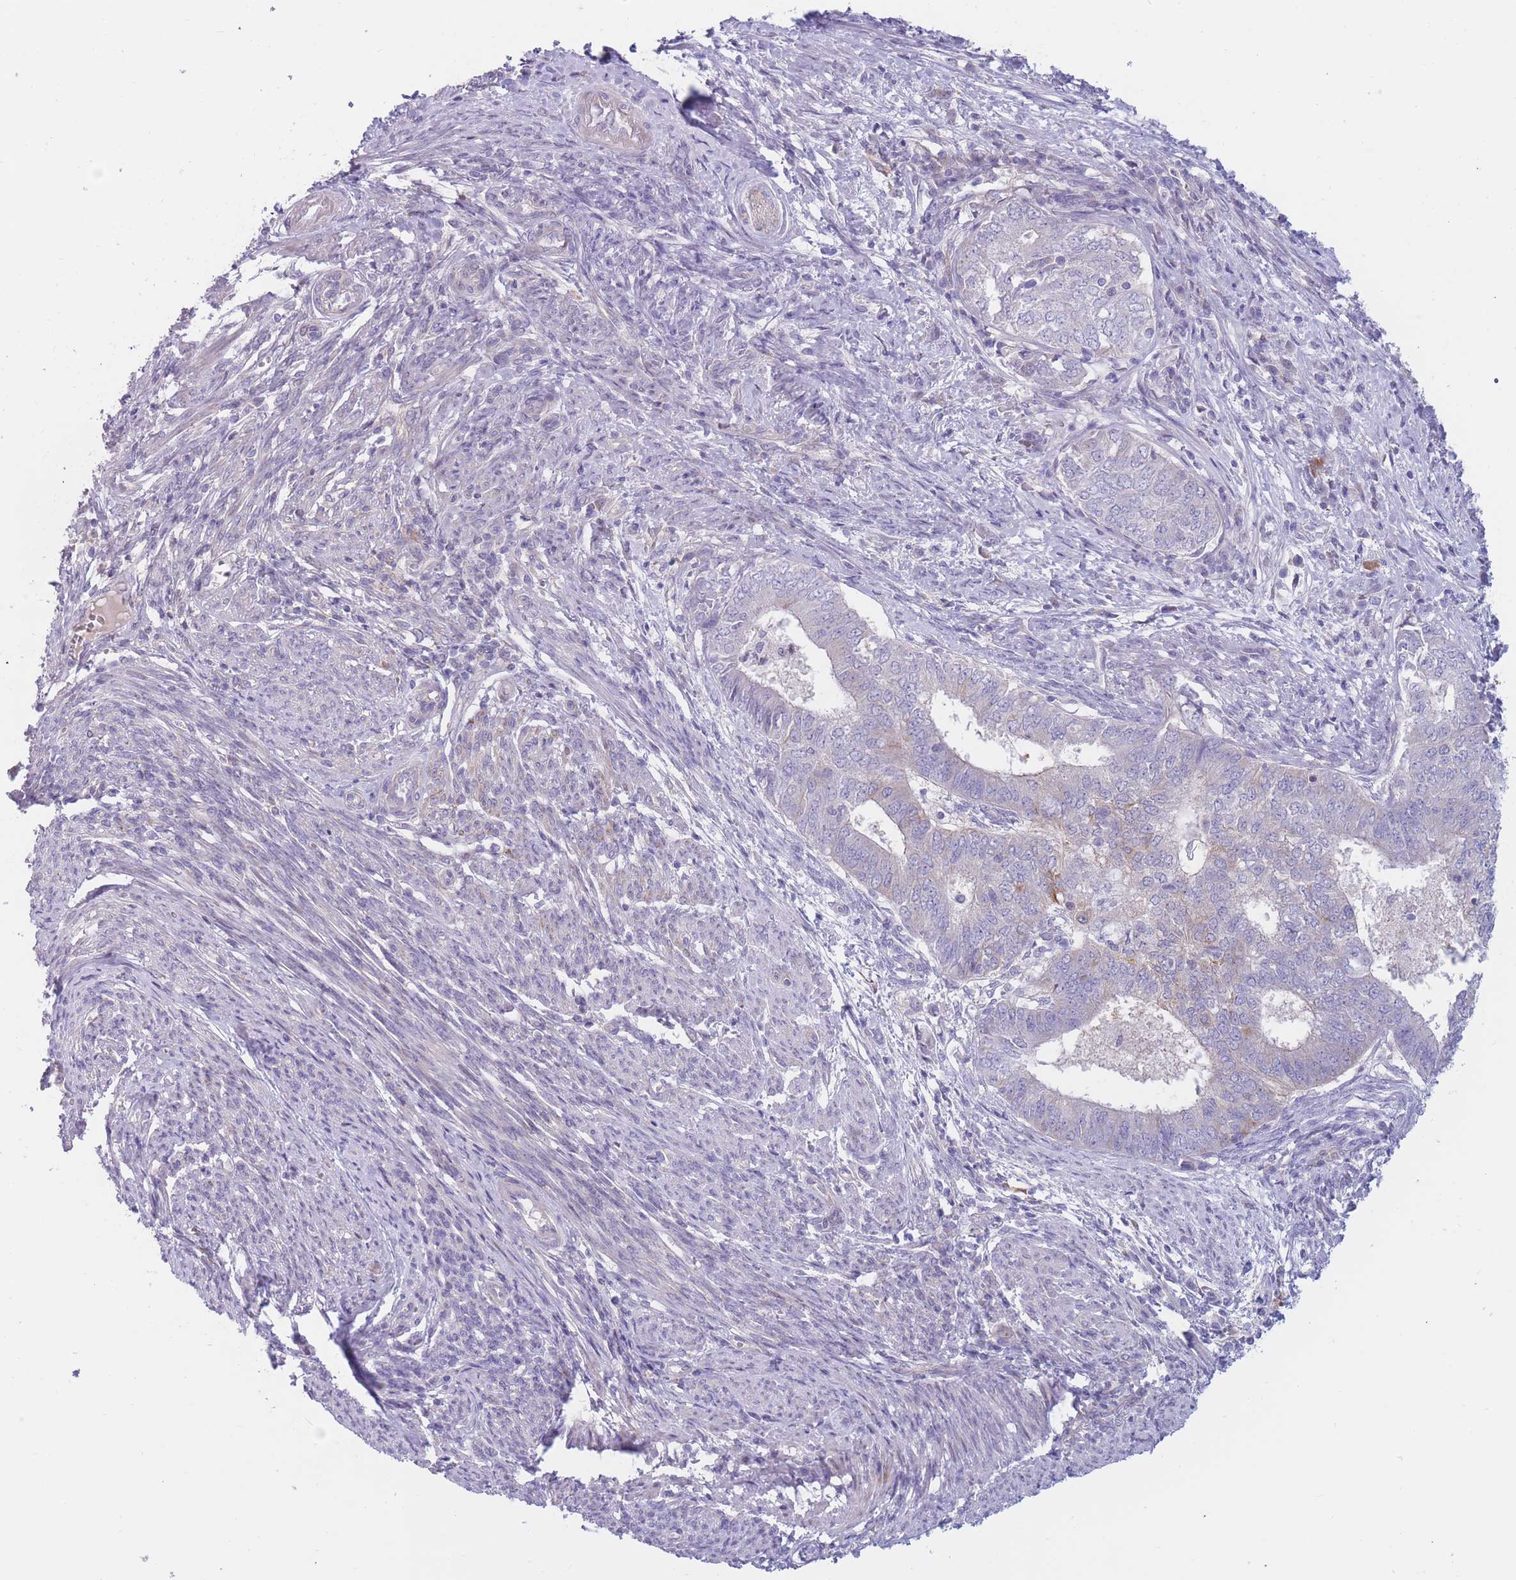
{"staining": {"intensity": "negative", "quantity": "none", "location": "none"}, "tissue": "endometrial cancer", "cell_type": "Tumor cells", "image_type": "cancer", "snomed": [{"axis": "morphology", "description": "Adenocarcinoma, NOS"}, {"axis": "topography", "description": "Endometrium"}], "caption": "Immunohistochemistry of adenocarcinoma (endometrial) shows no expression in tumor cells.", "gene": "PDE4A", "patient": {"sex": "female", "age": 62}}